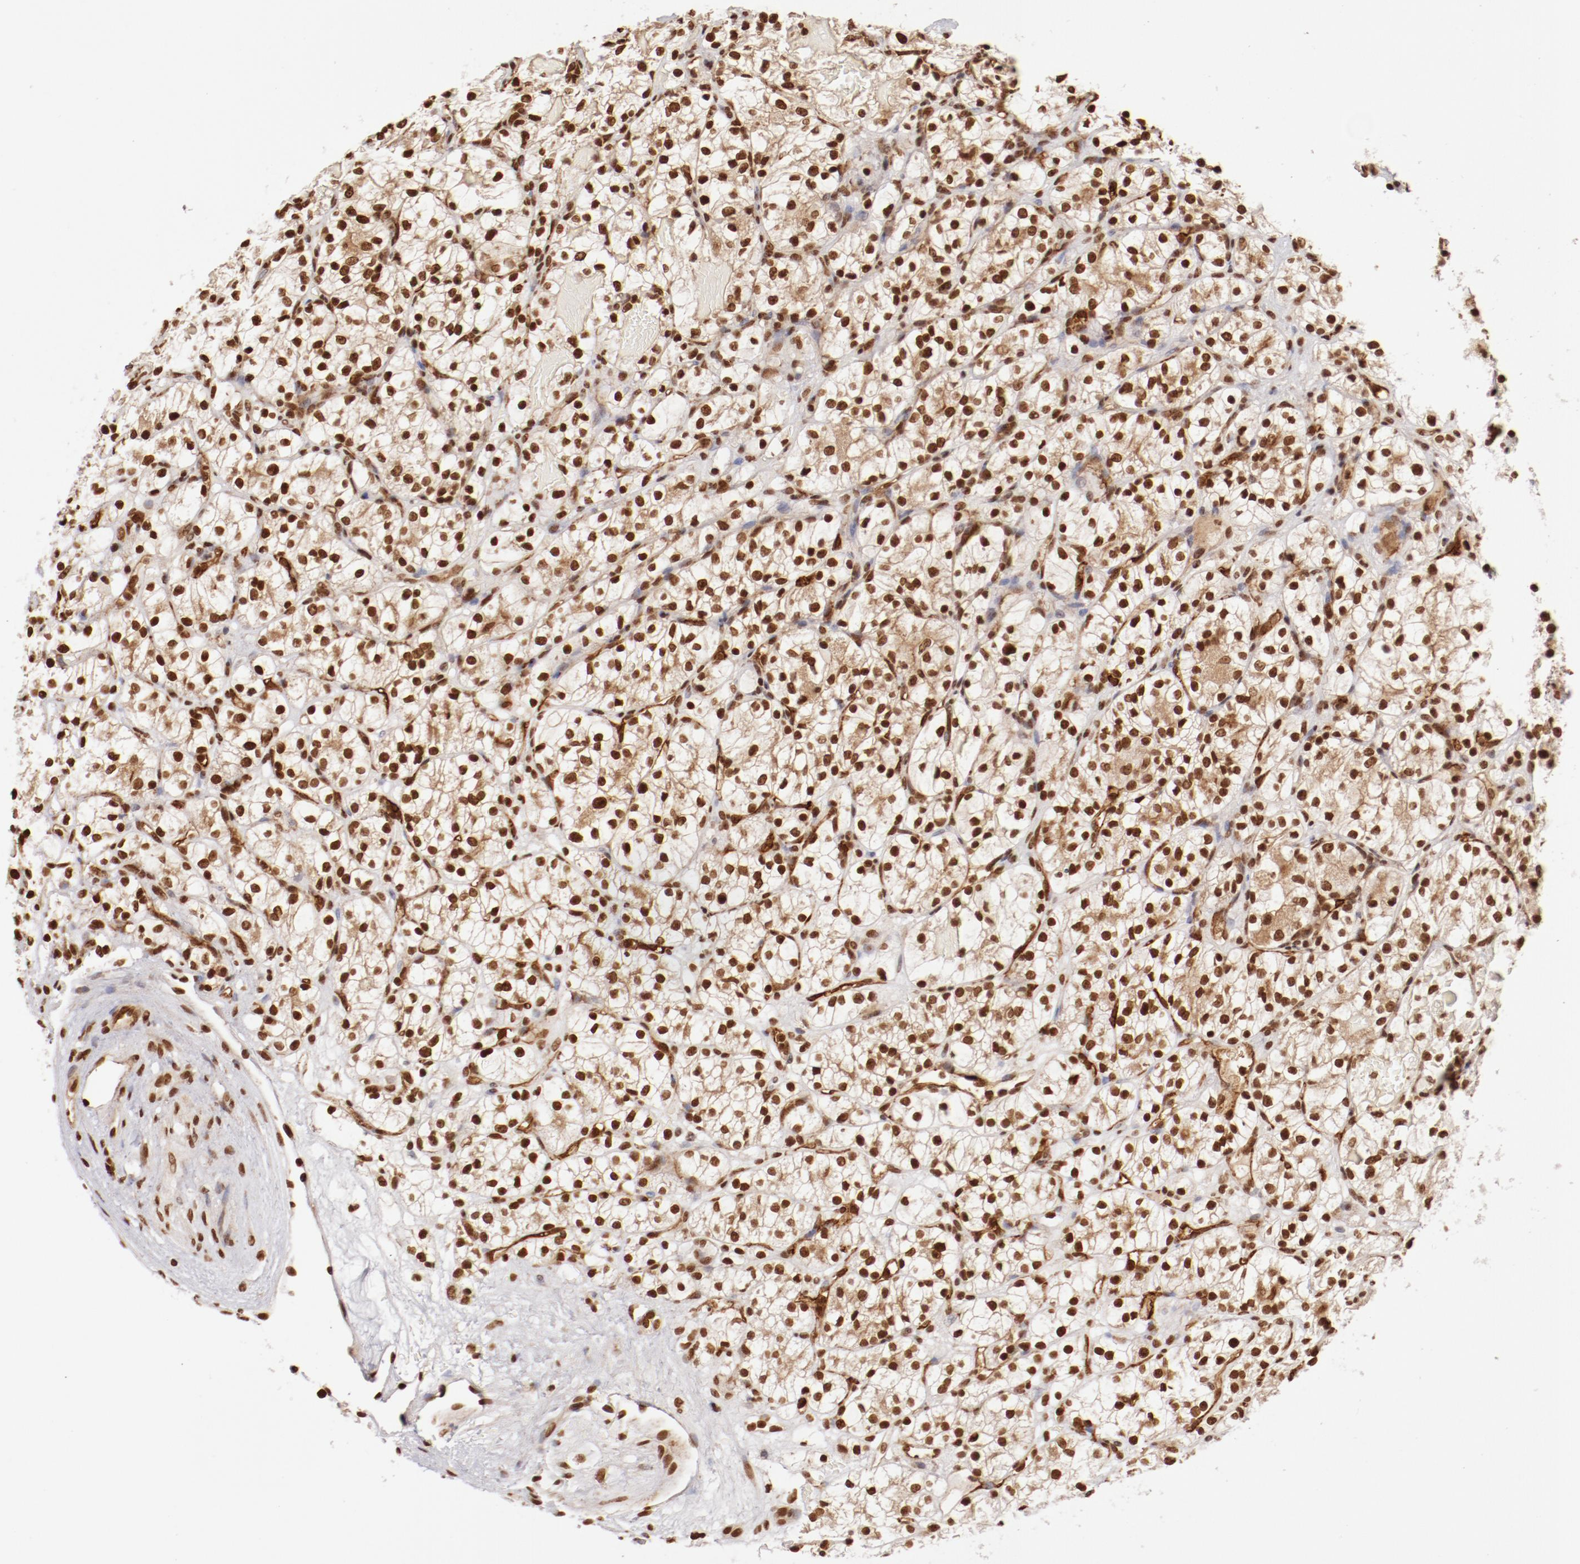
{"staining": {"intensity": "moderate", "quantity": ">75%", "location": "nuclear"}, "tissue": "renal cancer", "cell_type": "Tumor cells", "image_type": "cancer", "snomed": [{"axis": "morphology", "description": "Adenocarcinoma, NOS"}, {"axis": "topography", "description": "Kidney"}], "caption": "Immunohistochemistry (IHC) (DAB) staining of human adenocarcinoma (renal) shows moderate nuclear protein positivity in approximately >75% of tumor cells.", "gene": "ABL2", "patient": {"sex": "female", "age": 60}}